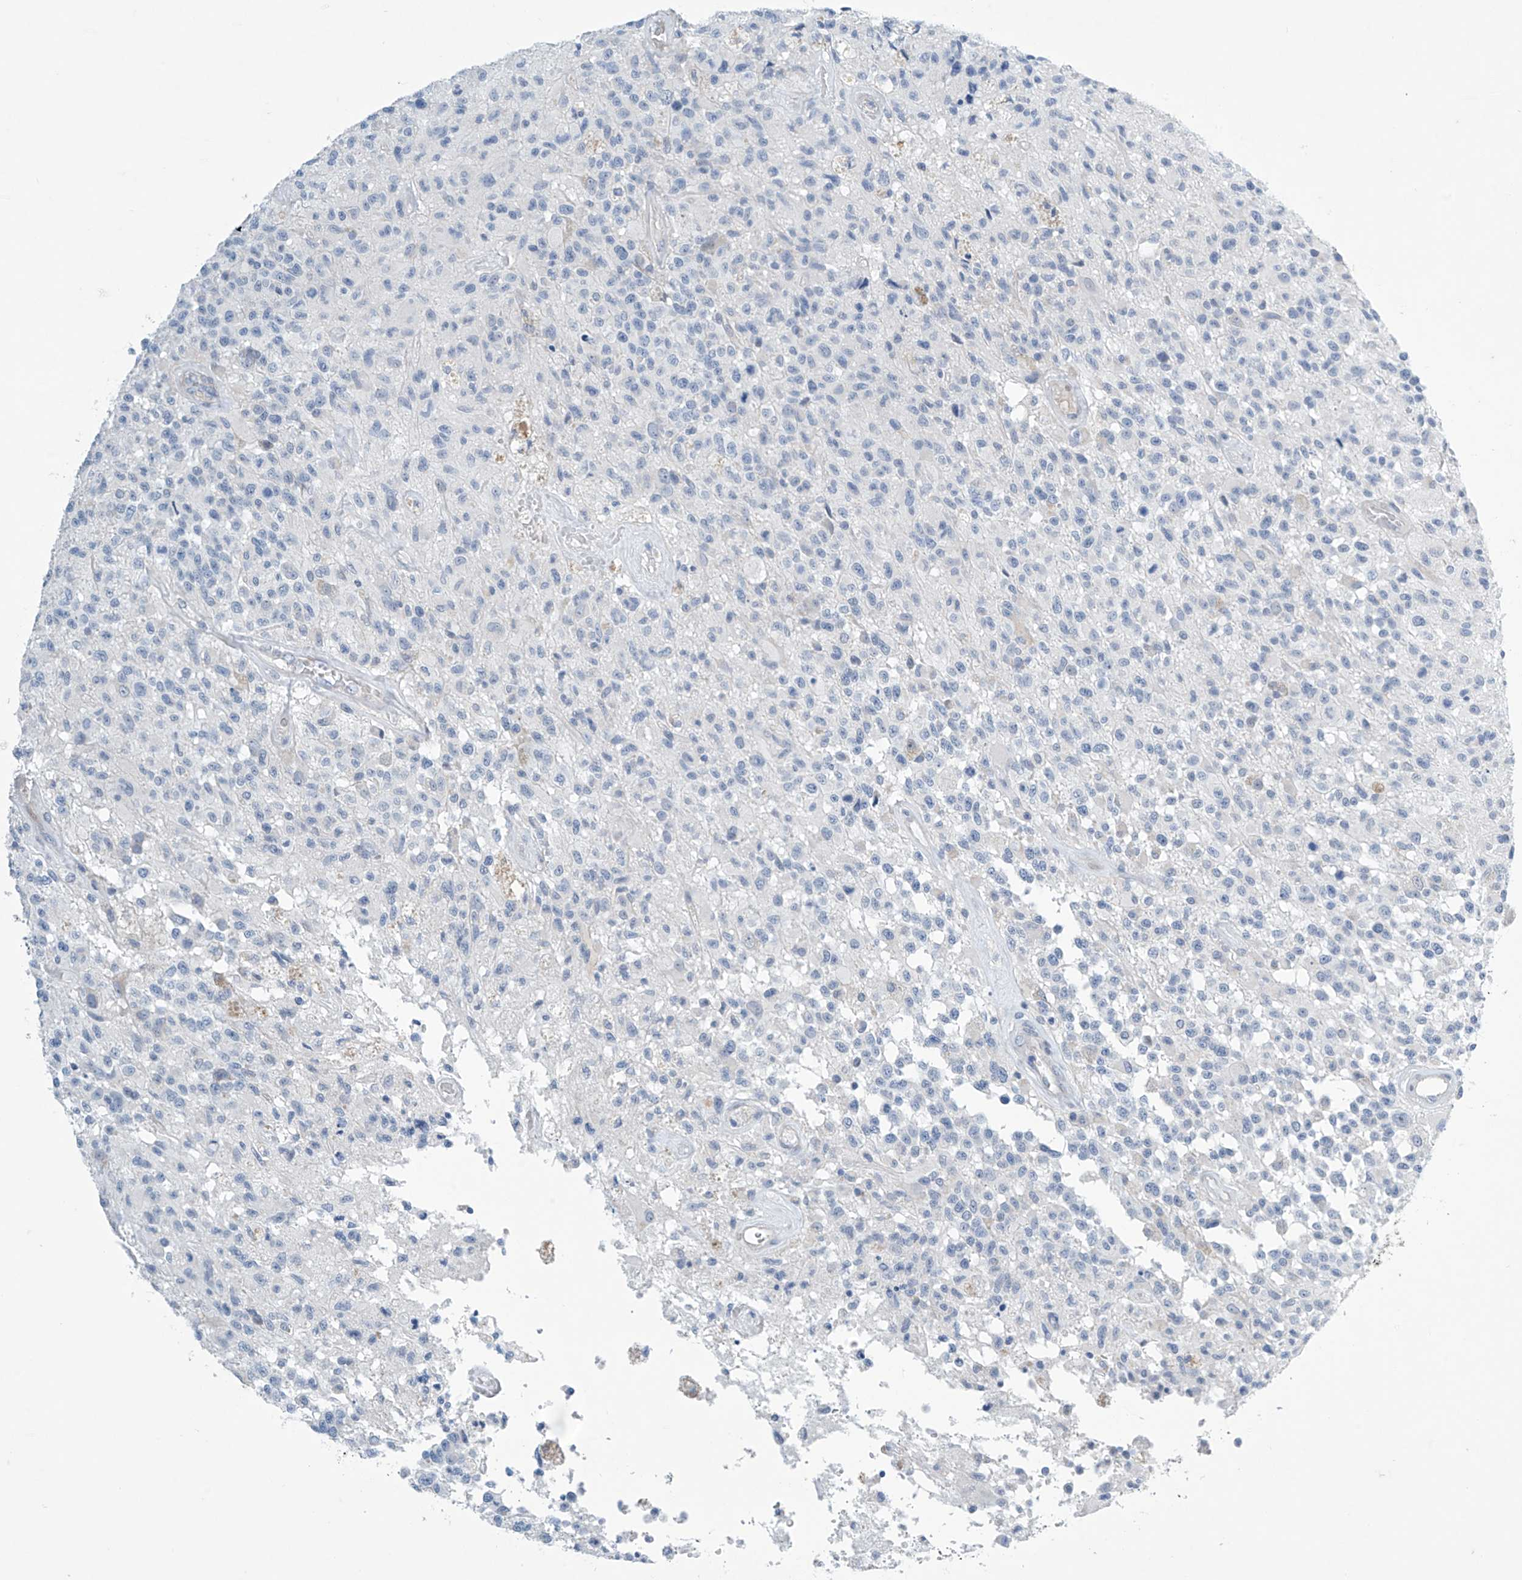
{"staining": {"intensity": "negative", "quantity": "none", "location": "none"}, "tissue": "glioma", "cell_type": "Tumor cells", "image_type": "cancer", "snomed": [{"axis": "morphology", "description": "Glioma, malignant, High grade"}, {"axis": "morphology", "description": "Glioblastoma, NOS"}, {"axis": "topography", "description": "Brain"}], "caption": "Tumor cells show no significant expression in glioblastoma.", "gene": "SLC35A5", "patient": {"sex": "male", "age": 60}}